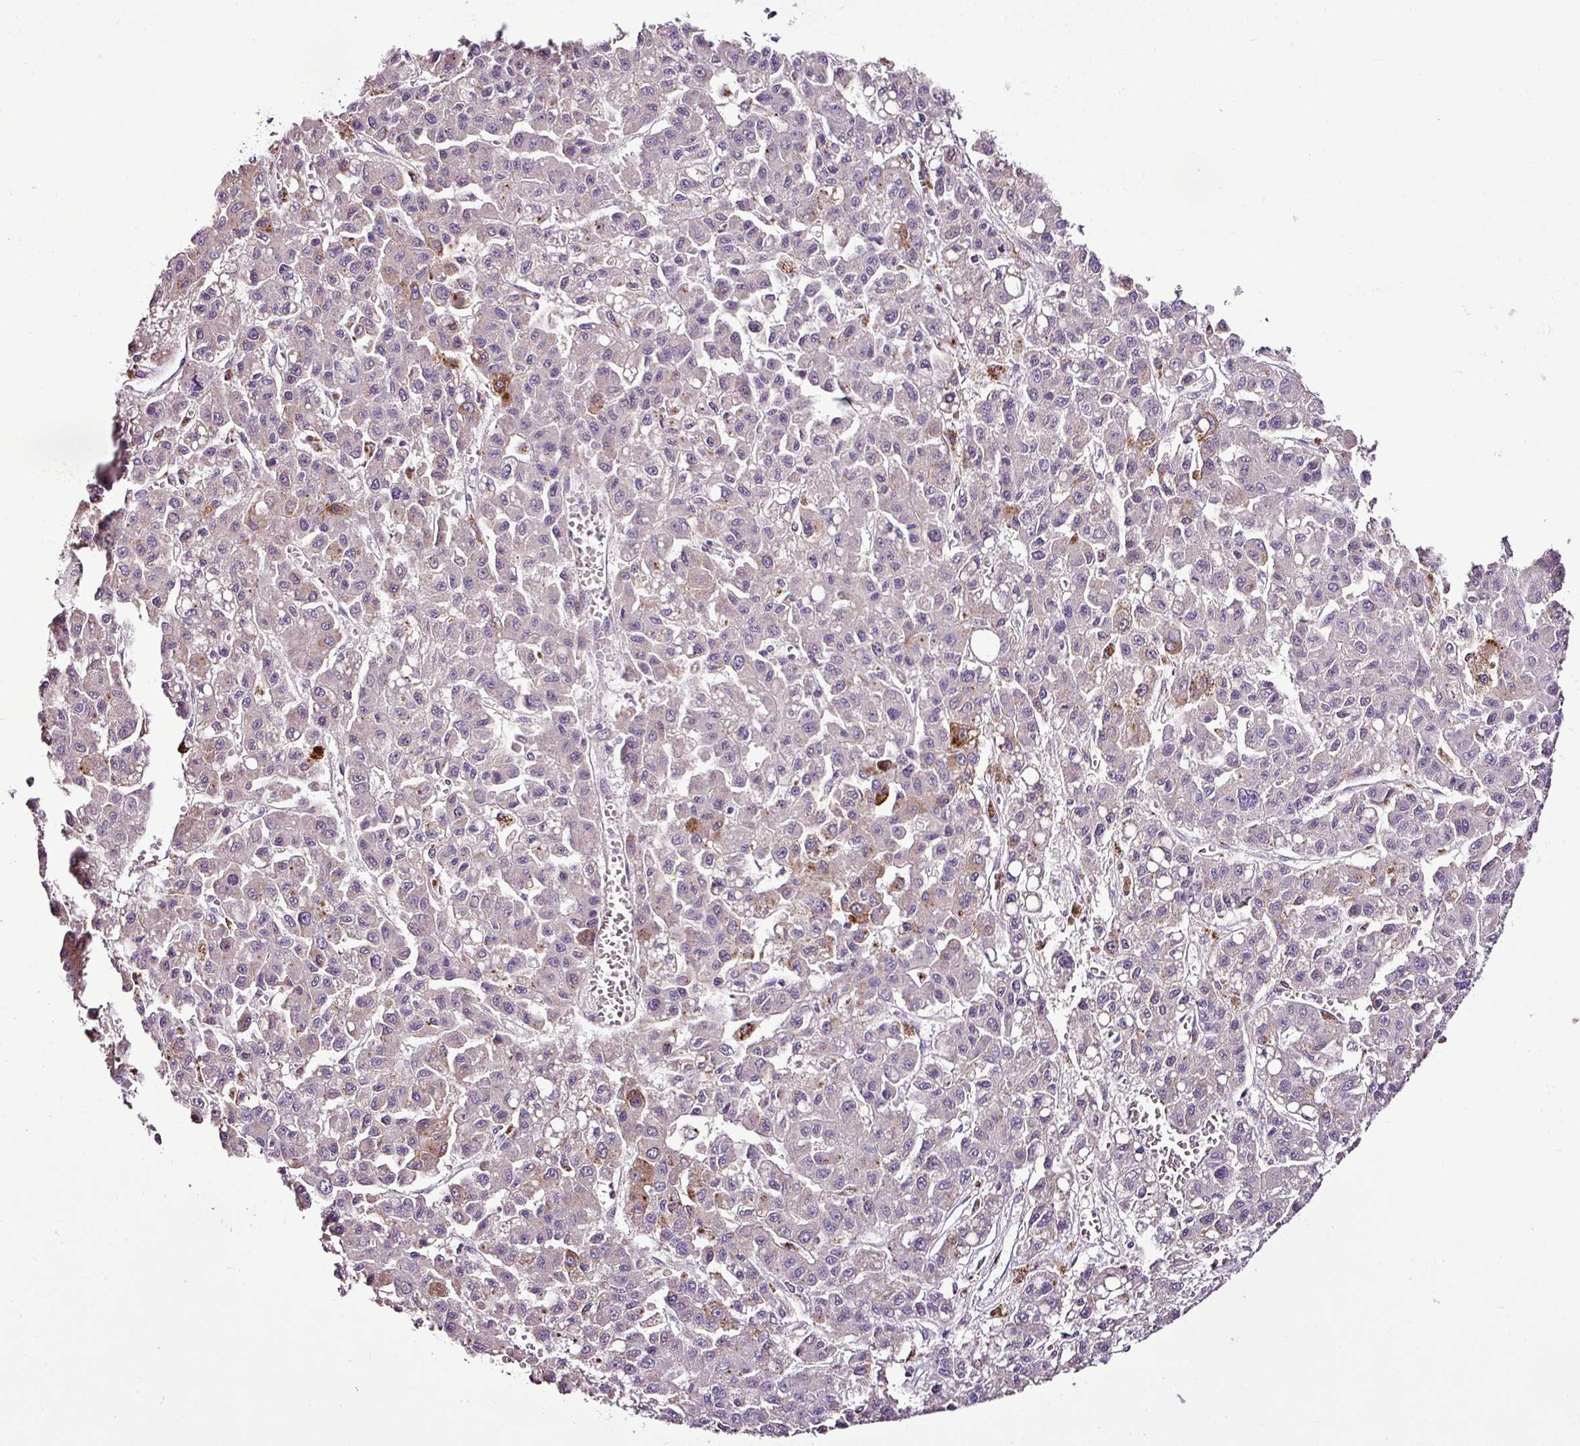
{"staining": {"intensity": "moderate", "quantity": "<25%", "location": "cytoplasmic/membranous"}, "tissue": "liver cancer", "cell_type": "Tumor cells", "image_type": "cancer", "snomed": [{"axis": "morphology", "description": "Carcinoma, Hepatocellular, NOS"}, {"axis": "topography", "description": "Liver"}], "caption": "Immunohistochemical staining of human hepatocellular carcinoma (liver) demonstrates low levels of moderate cytoplasmic/membranous protein expression in approximately <25% of tumor cells.", "gene": "ESR1", "patient": {"sex": "male", "age": 70}}